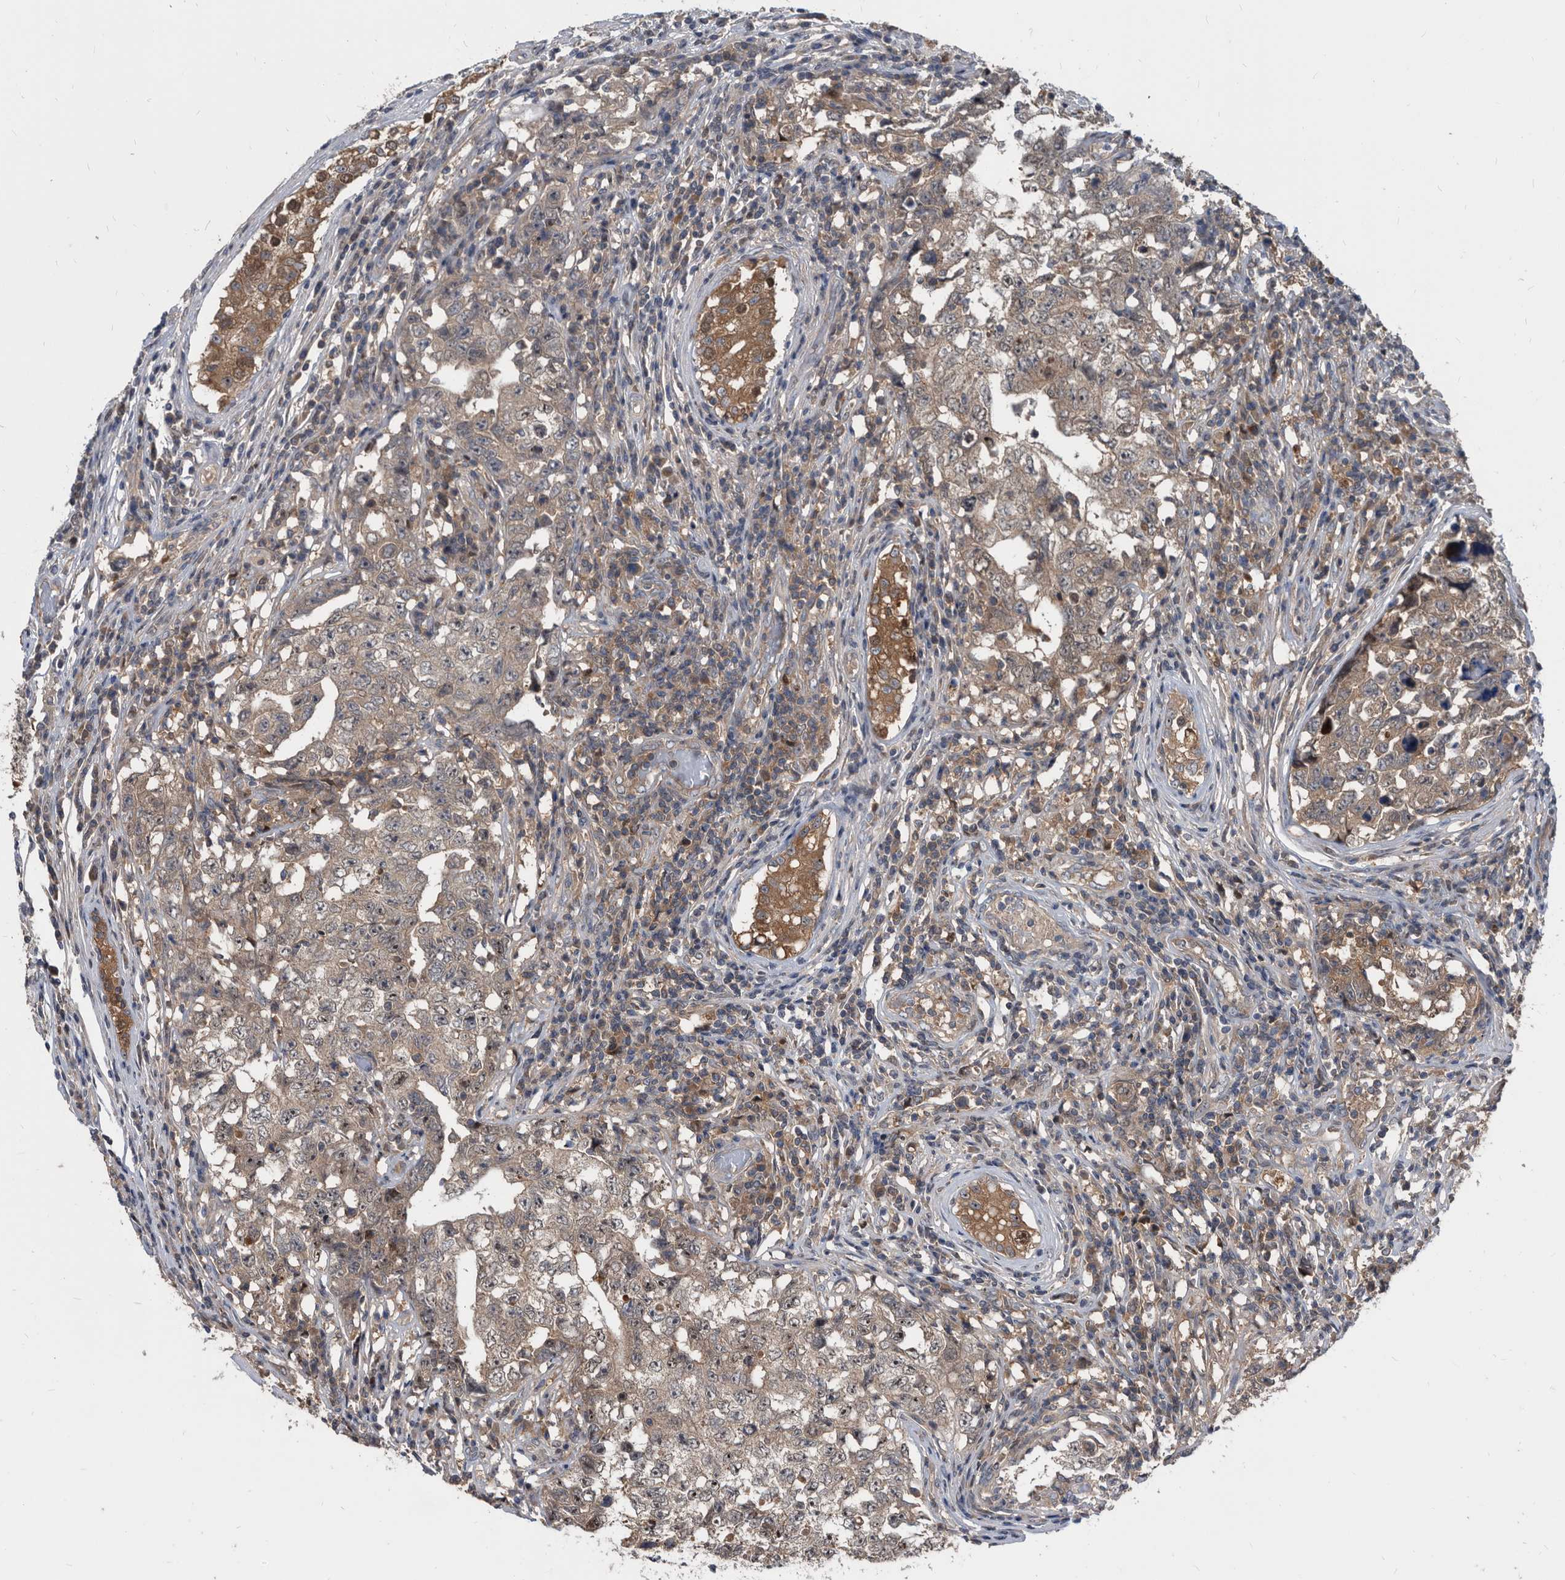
{"staining": {"intensity": "weak", "quantity": "<25%", "location": "cytoplasmic/membranous"}, "tissue": "testis cancer", "cell_type": "Tumor cells", "image_type": "cancer", "snomed": [{"axis": "morphology", "description": "Carcinoma, Embryonal, NOS"}, {"axis": "topography", "description": "Testis"}], "caption": "DAB (3,3'-diaminobenzidine) immunohistochemical staining of human testis embryonal carcinoma exhibits no significant staining in tumor cells. The staining is performed using DAB (3,3'-diaminobenzidine) brown chromogen with nuclei counter-stained in using hematoxylin.", "gene": "APEH", "patient": {"sex": "male", "age": 26}}